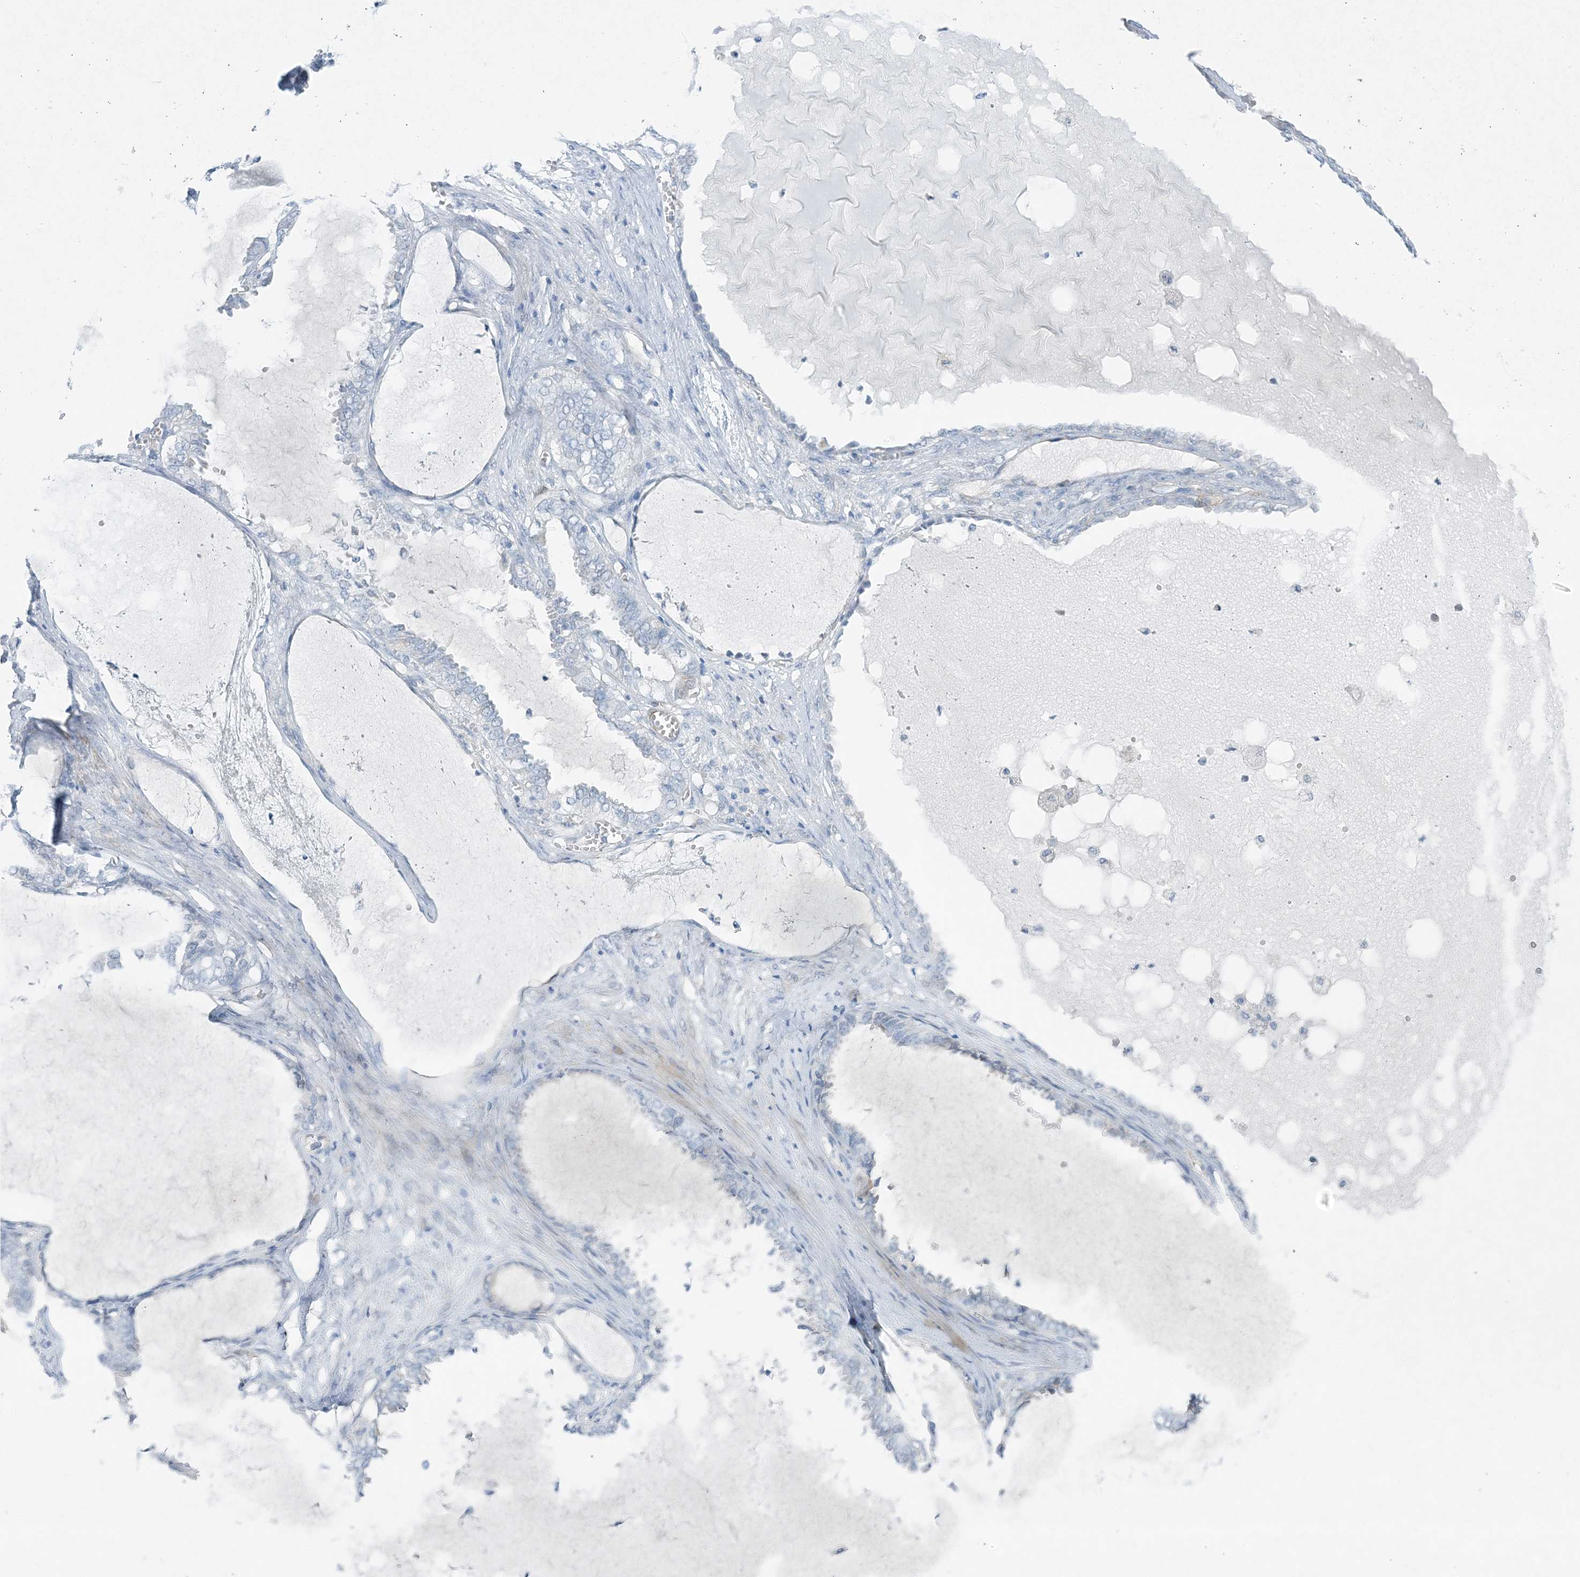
{"staining": {"intensity": "negative", "quantity": "none", "location": "none"}, "tissue": "ovarian cancer", "cell_type": "Tumor cells", "image_type": "cancer", "snomed": [{"axis": "morphology", "description": "Carcinoma, NOS"}, {"axis": "morphology", "description": "Carcinoma, endometroid"}, {"axis": "topography", "description": "Ovary"}], "caption": "A high-resolution image shows IHC staining of ovarian carcinoma, which exhibits no significant expression in tumor cells.", "gene": "PGM5", "patient": {"sex": "female", "age": 50}}